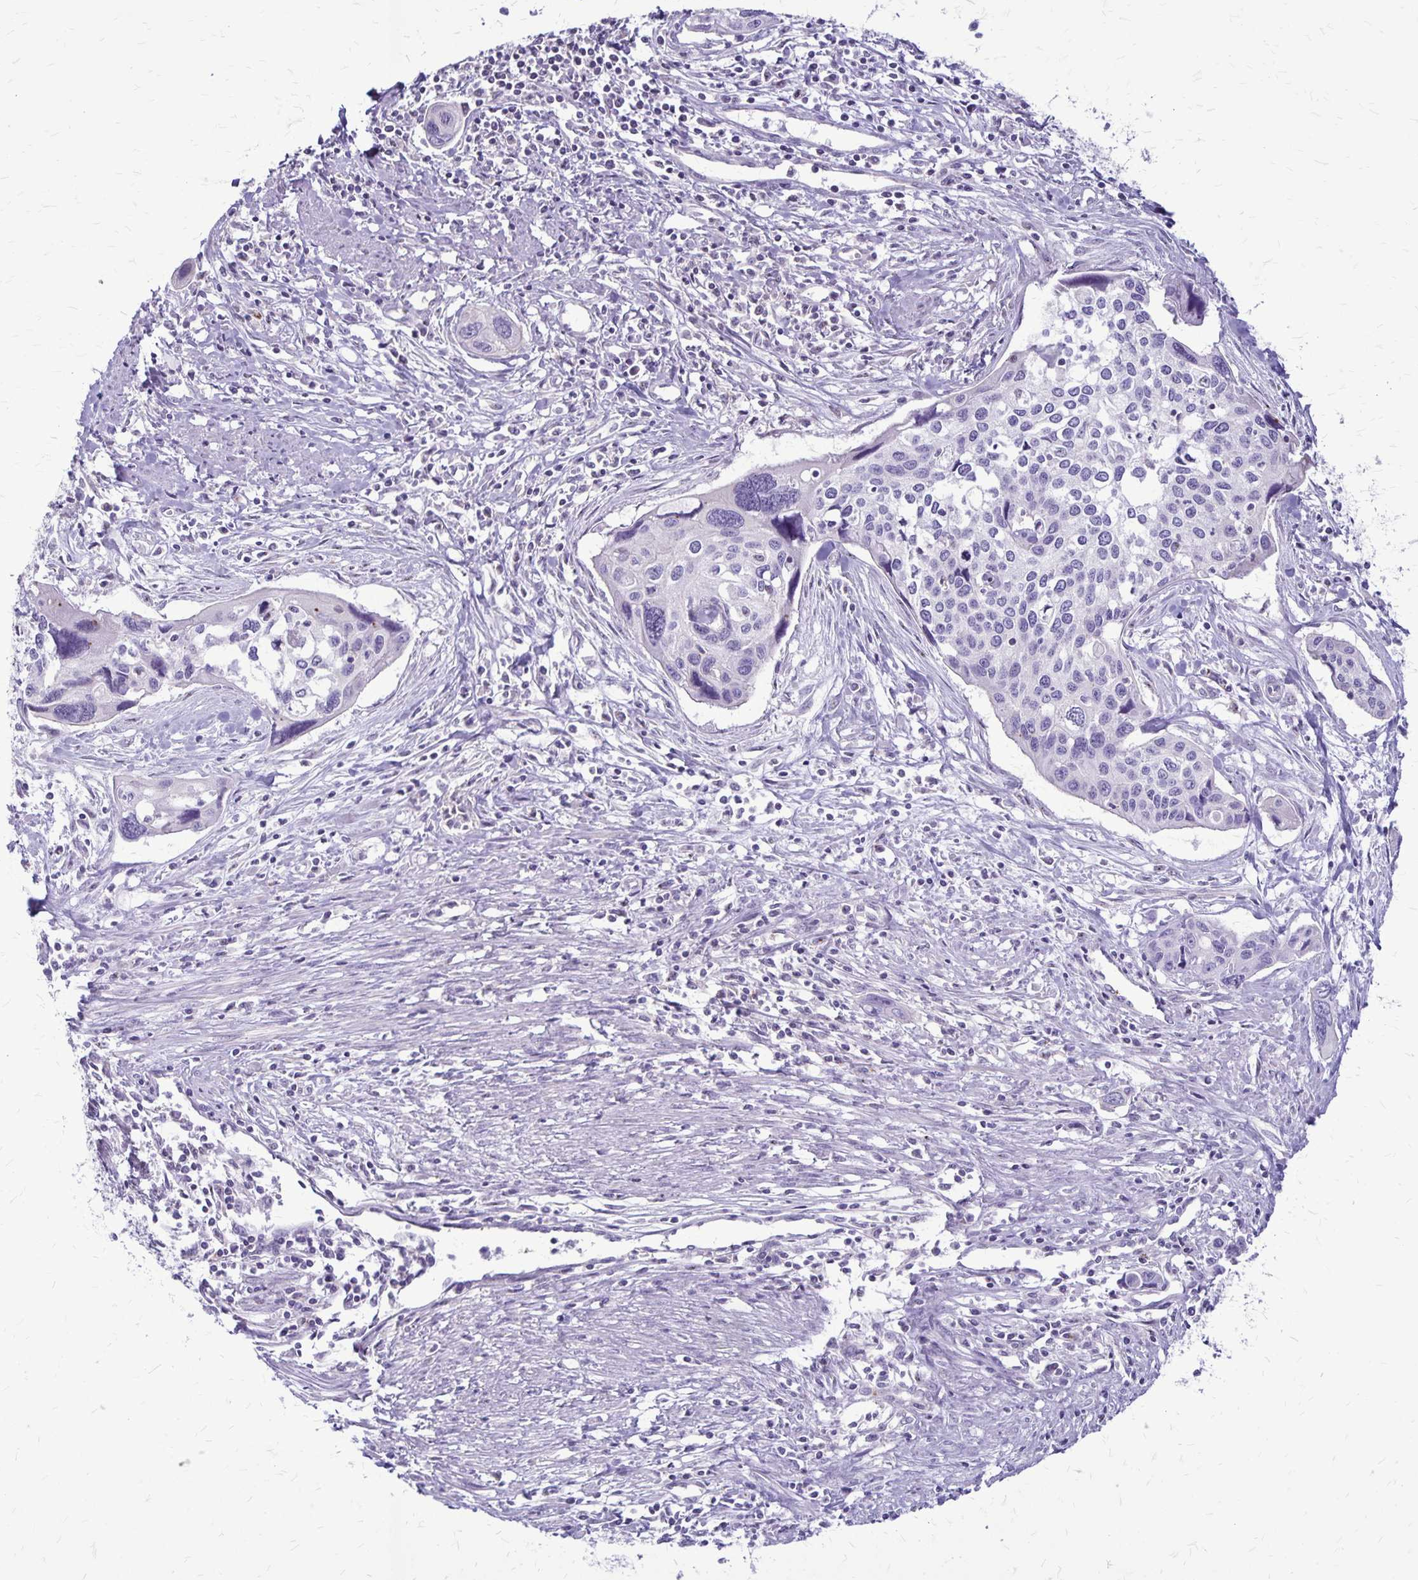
{"staining": {"intensity": "negative", "quantity": "none", "location": "none"}, "tissue": "cervical cancer", "cell_type": "Tumor cells", "image_type": "cancer", "snomed": [{"axis": "morphology", "description": "Squamous cell carcinoma, NOS"}, {"axis": "topography", "description": "Cervix"}], "caption": "High power microscopy histopathology image of an immunohistochemistry histopathology image of cervical squamous cell carcinoma, revealing no significant expression in tumor cells.", "gene": "GP9", "patient": {"sex": "female", "age": 31}}